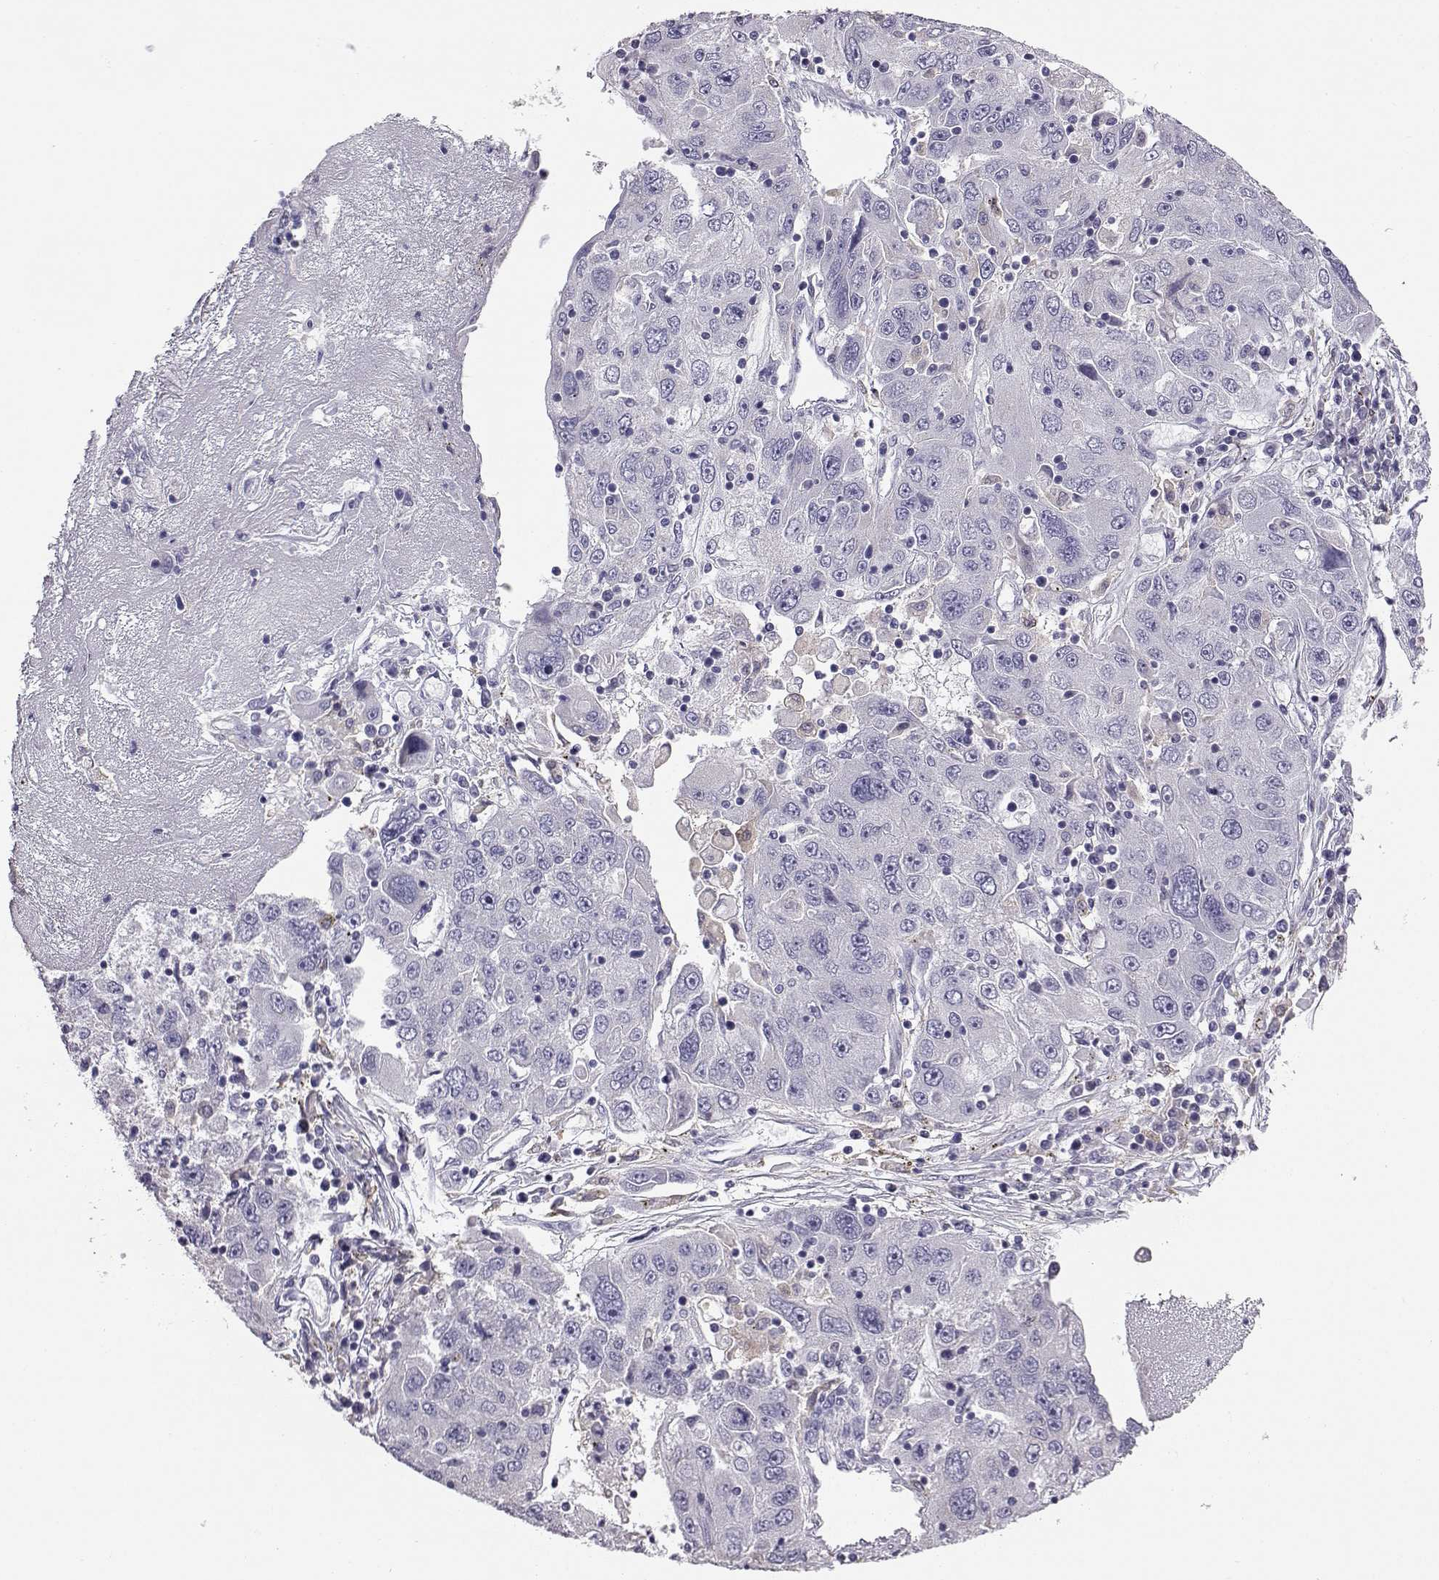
{"staining": {"intensity": "negative", "quantity": "none", "location": "none"}, "tissue": "stomach cancer", "cell_type": "Tumor cells", "image_type": "cancer", "snomed": [{"axis": "morphology", "description": "Adenocarcinoma, NOS"}, {"axis": "topography", "description": "Stomach"}], "caption": "Immunohistochemistry image of neoplastic tissue: stomach cancer stained with DAB (3,3'-diaminobenzidine) displays no significant protein staining in tumor cells.", "gene": "AKR1B1", "patient": {"sex": "male", "age": 56}}